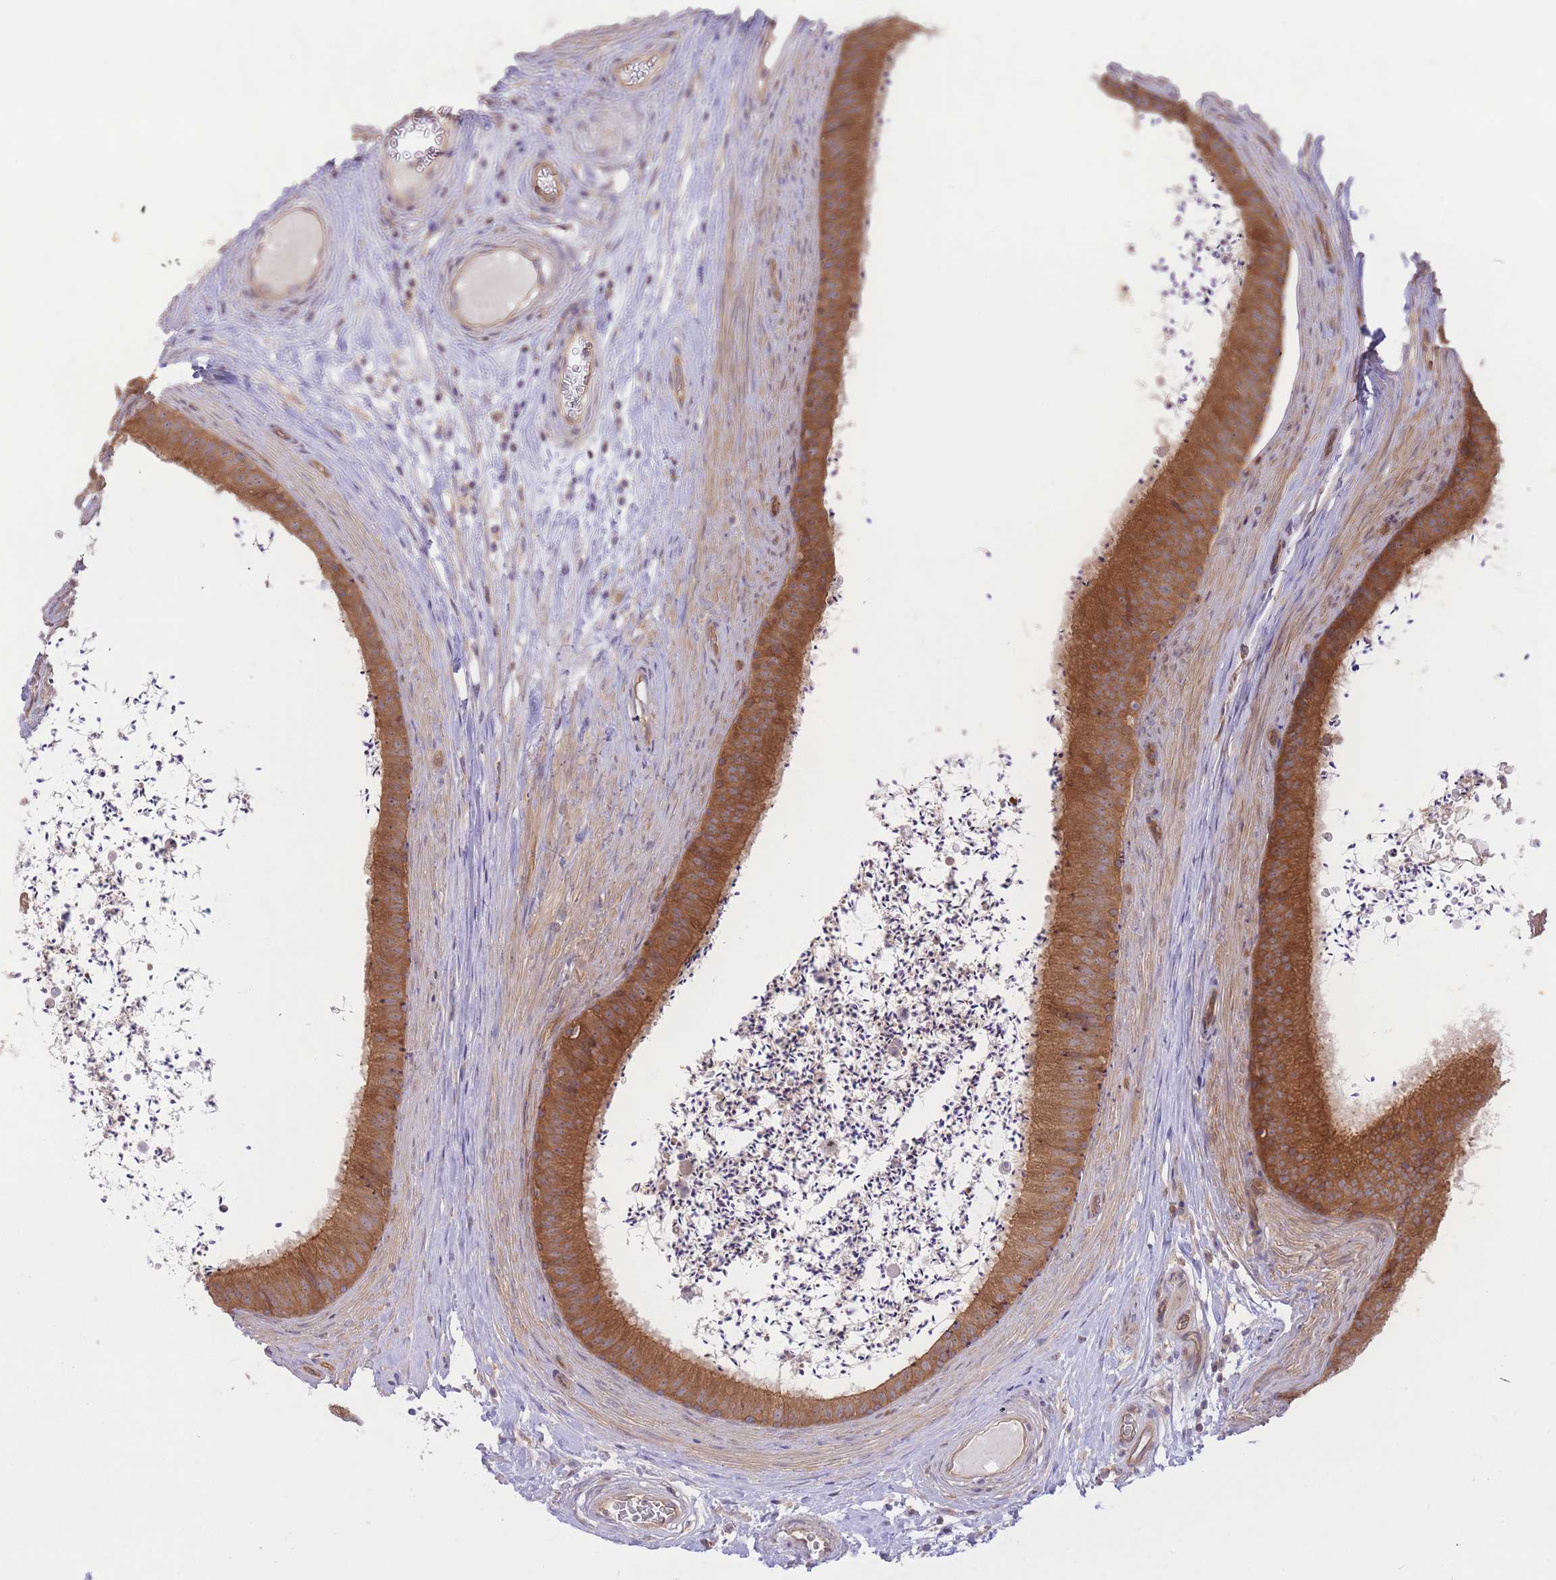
{"staining": {"intensity": "strong", "quantity": ">75%", "location": "cytoplasmic/membranous"}, "tissue": "epididymis", "cell_type": "Glandular cells", "image_type": "normal", "snomed": [{"axis": "morphology", "description": "Normal tissue, NOS"}, {"axis": "topography", "description": "Testis"}, {"axis": "topography", "description": "Epididymis"}], "caption": "Immunohistochemistry (IHC) staining of unremarkable epididymis, which shows high levels of strong cytoplasmic/membranous staining in approximately >75% of glandular cells indicating strong cytoplasmic/membranous protein expression. The staining was performed using DAB (brown) for protein detection and nuclei were counterstained in hematoxylin (blue).", "gene": "PREP", "patient": {"sex": "male", "age": 41}}